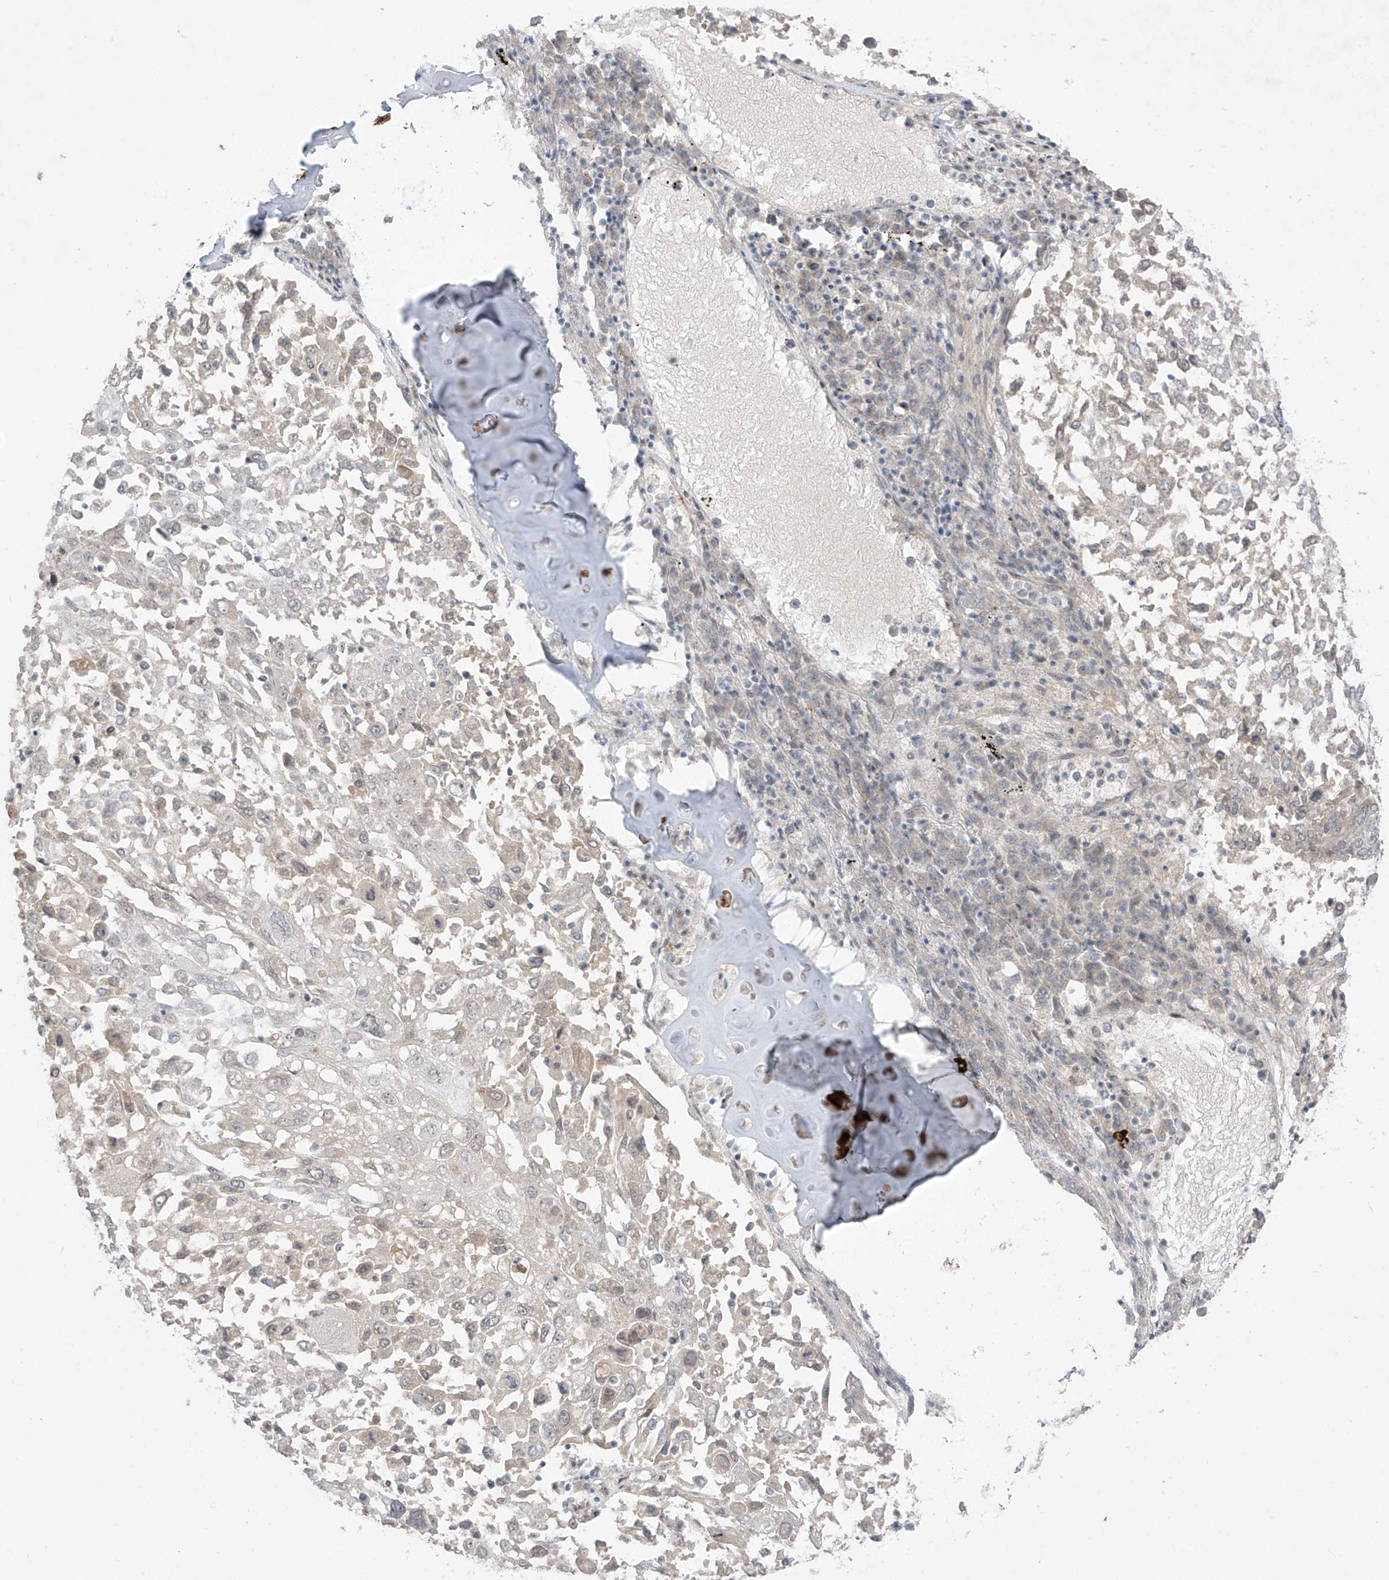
{"staining": {"intensity": "negative", "quantity": "none", "location": "none"}, "tissue": "lung cancer", "cell_type": "Tumor cells", "image_type": "cancer", "snomed": [{"axis": "morphology", "description": "Squamous cell carcinoma, NOS"}, {"axis": "topography", "description": "Lung"}], "caption": "High power microscopy image of an IHC histopathology image of lung squamous cell carcinoma, revealing no significant staining in tumor cells.", "gene": "OGT", "patient": {"sex": "male", "age": 65}}